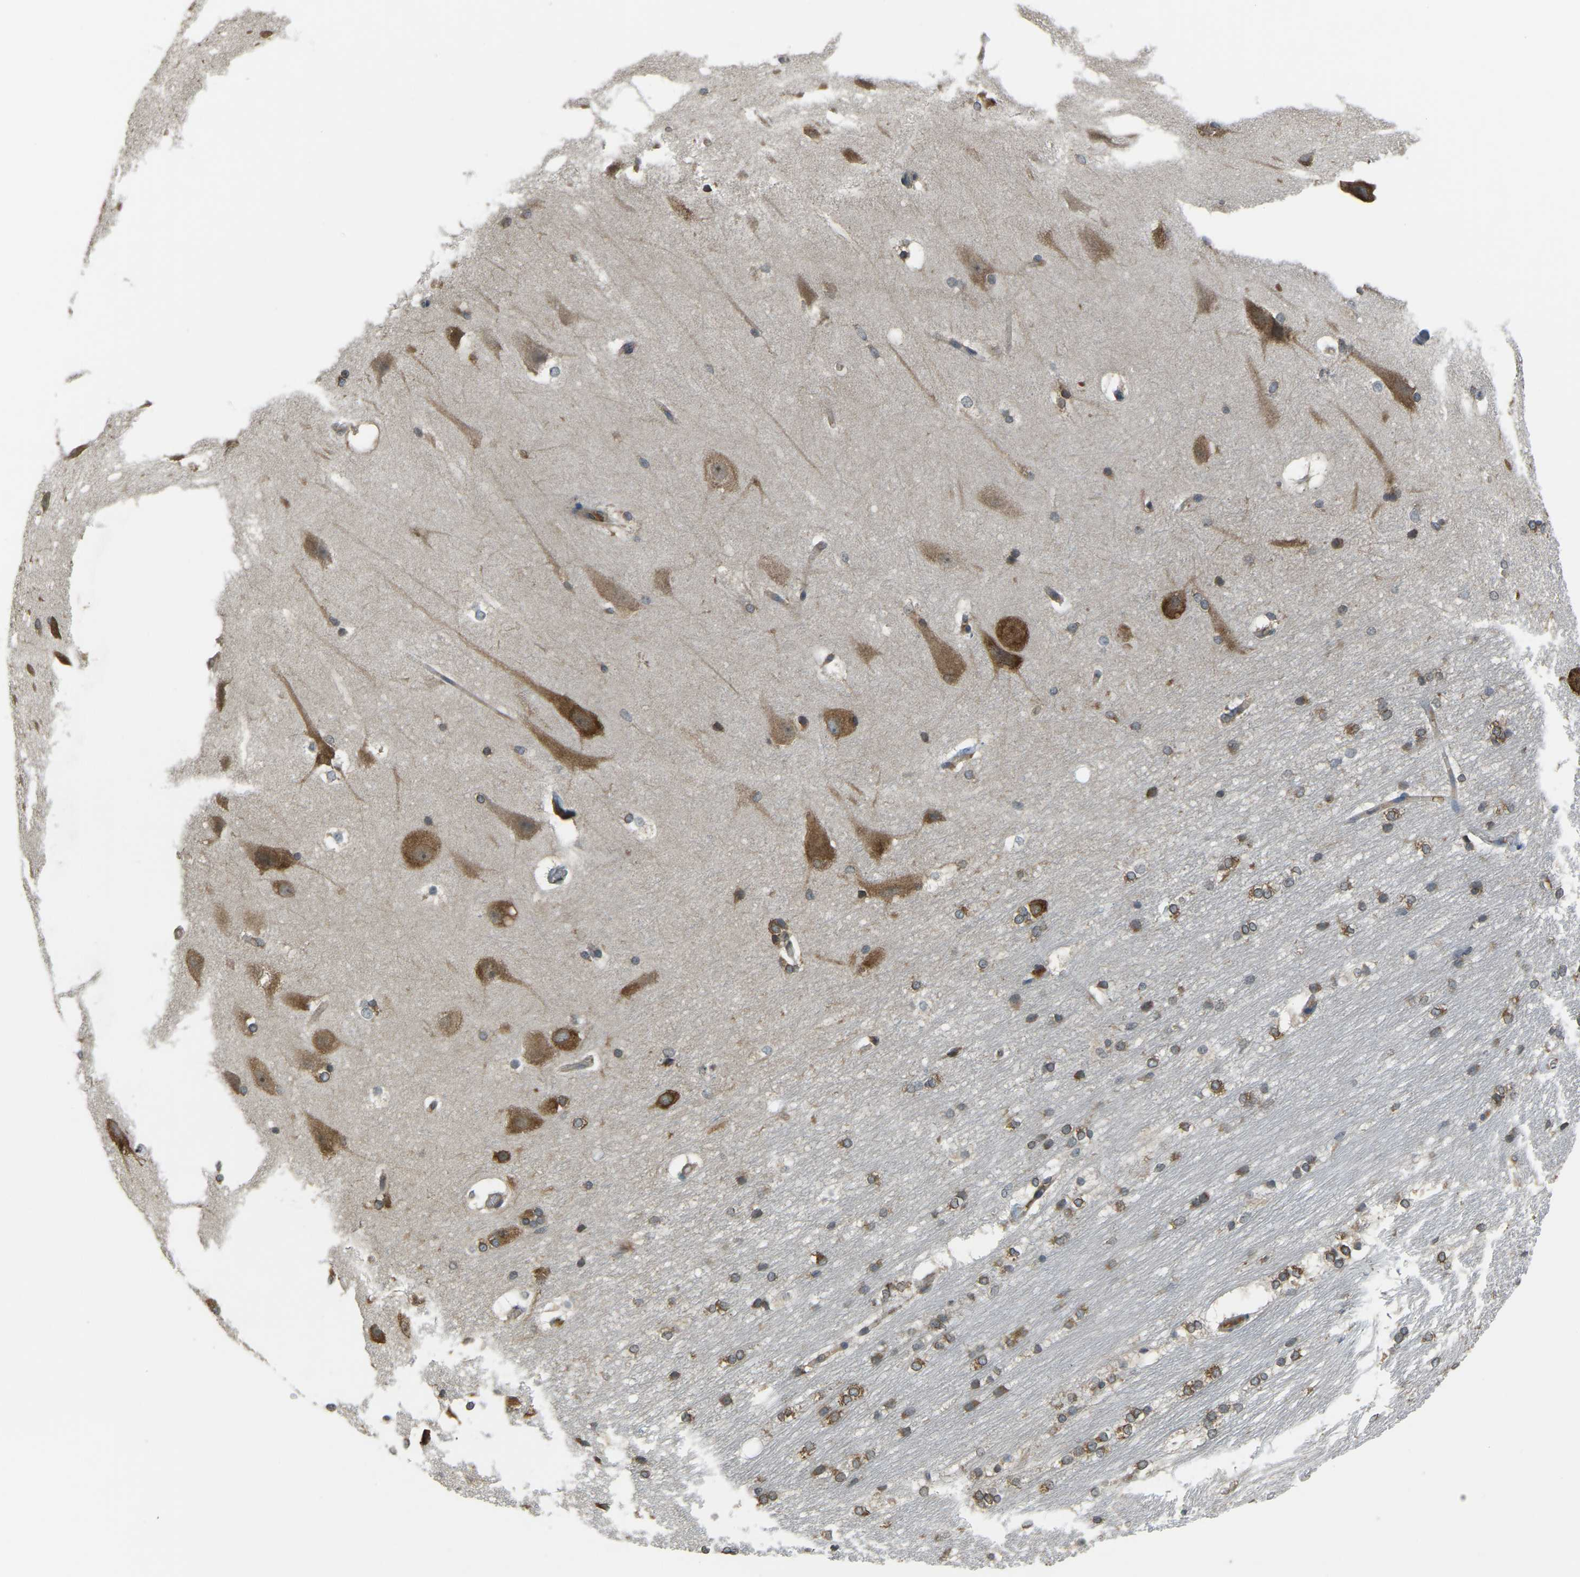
{"staining": {"intensity": "moderate", "quantity": ">75%", "location": "cytoplasmic/membranous"}, "tissue": "hippocampus", "cell_type": "Glial cells", "image_type": "normal", "snomed": [{"axis": "morphology", "description": "Normal tissue, NOS"}, {"axis": "topography", "description": "Hippocampus"}], "caption": "Hippocampus was stained to show a protein in brown. There is medium levels of moderate cytoplasmic/membranous staining in approximately >75% of glial cells. The protein of interest is stained brown, and the nuclei are stained in blue (DAB IHC with brightfield microscopy, high magnification).", "gene": "AIMP1", "patient": {"sex": "female", "age": 19}}